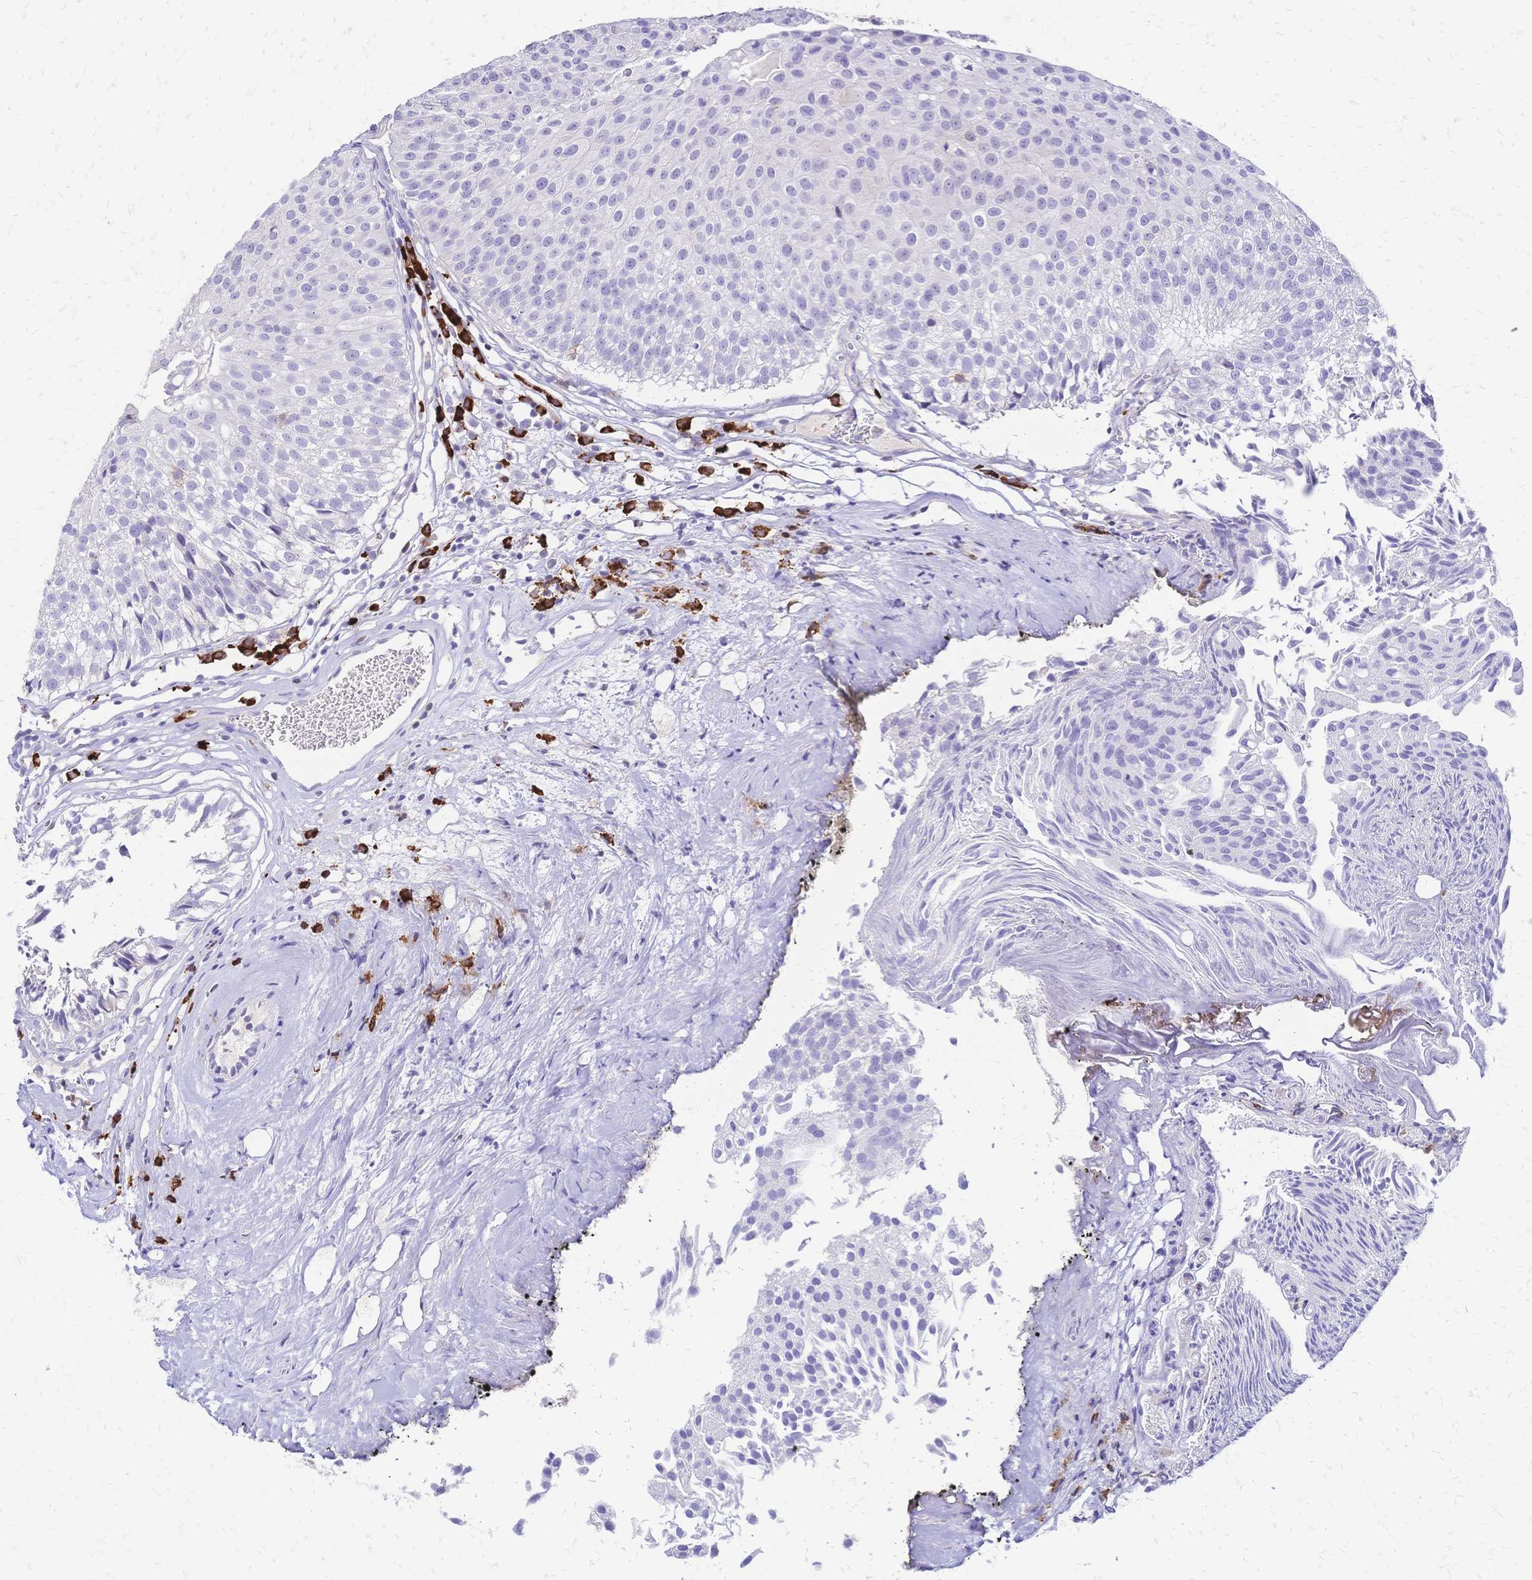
{"staining": {"intensity": "negative", "quantity": "none", "location": "none"}, "tissue": "urothelial cancer", "cell_type": "Tumor cells", "image_type": "cancer", "snomed": [{"axis": "morphology", "description": "Urothelial carcinoma, Low grade"}, {"axis": "topography", "description": "Urinary bladder"}], "caption": "The IHC histopathology image has no significant positivity in tumor cells of urothelial cancer tissue. (DAB IHC with hematoxylin counter stain).", "gene": "IL2RA", "patient": {"sex": "male", "age": 80}}